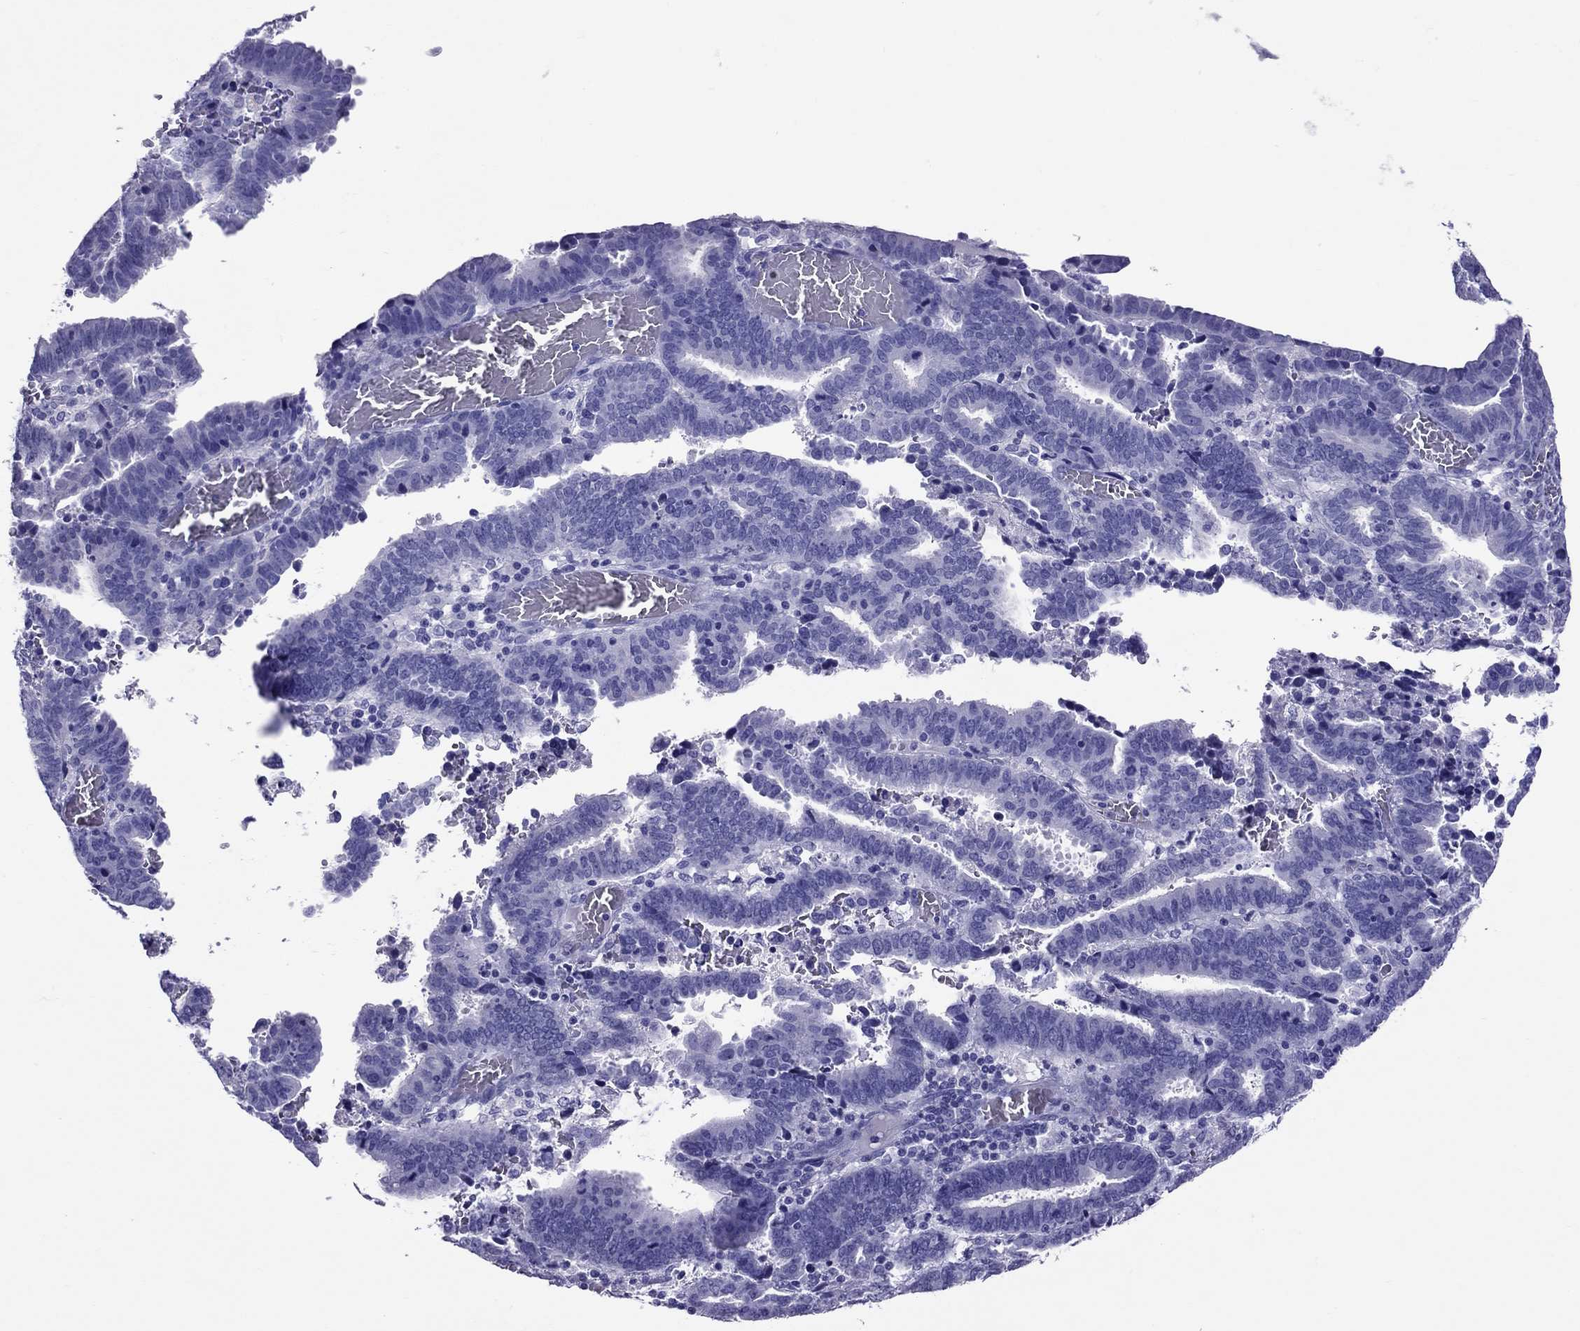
{"staining": {"intensity": "negative", "quantity": "none", "location": "none"}, "tissue": "endometrial cancer", "cell_type": "Tumor cells", "image_type": "cancer", "snomed": [{"axis": "morphology", "description": "Adenocarcinoma, NOS"}, {"axis": "topography", "description": "Uterus"}], "caption": "Endometrial adenocarcinoma stained for a protein using immunohistochemistry (IHC) shows no positivity tumor cells.", "gene": "AVPR1B", "patient": {"sex": "female", "age": 83}}